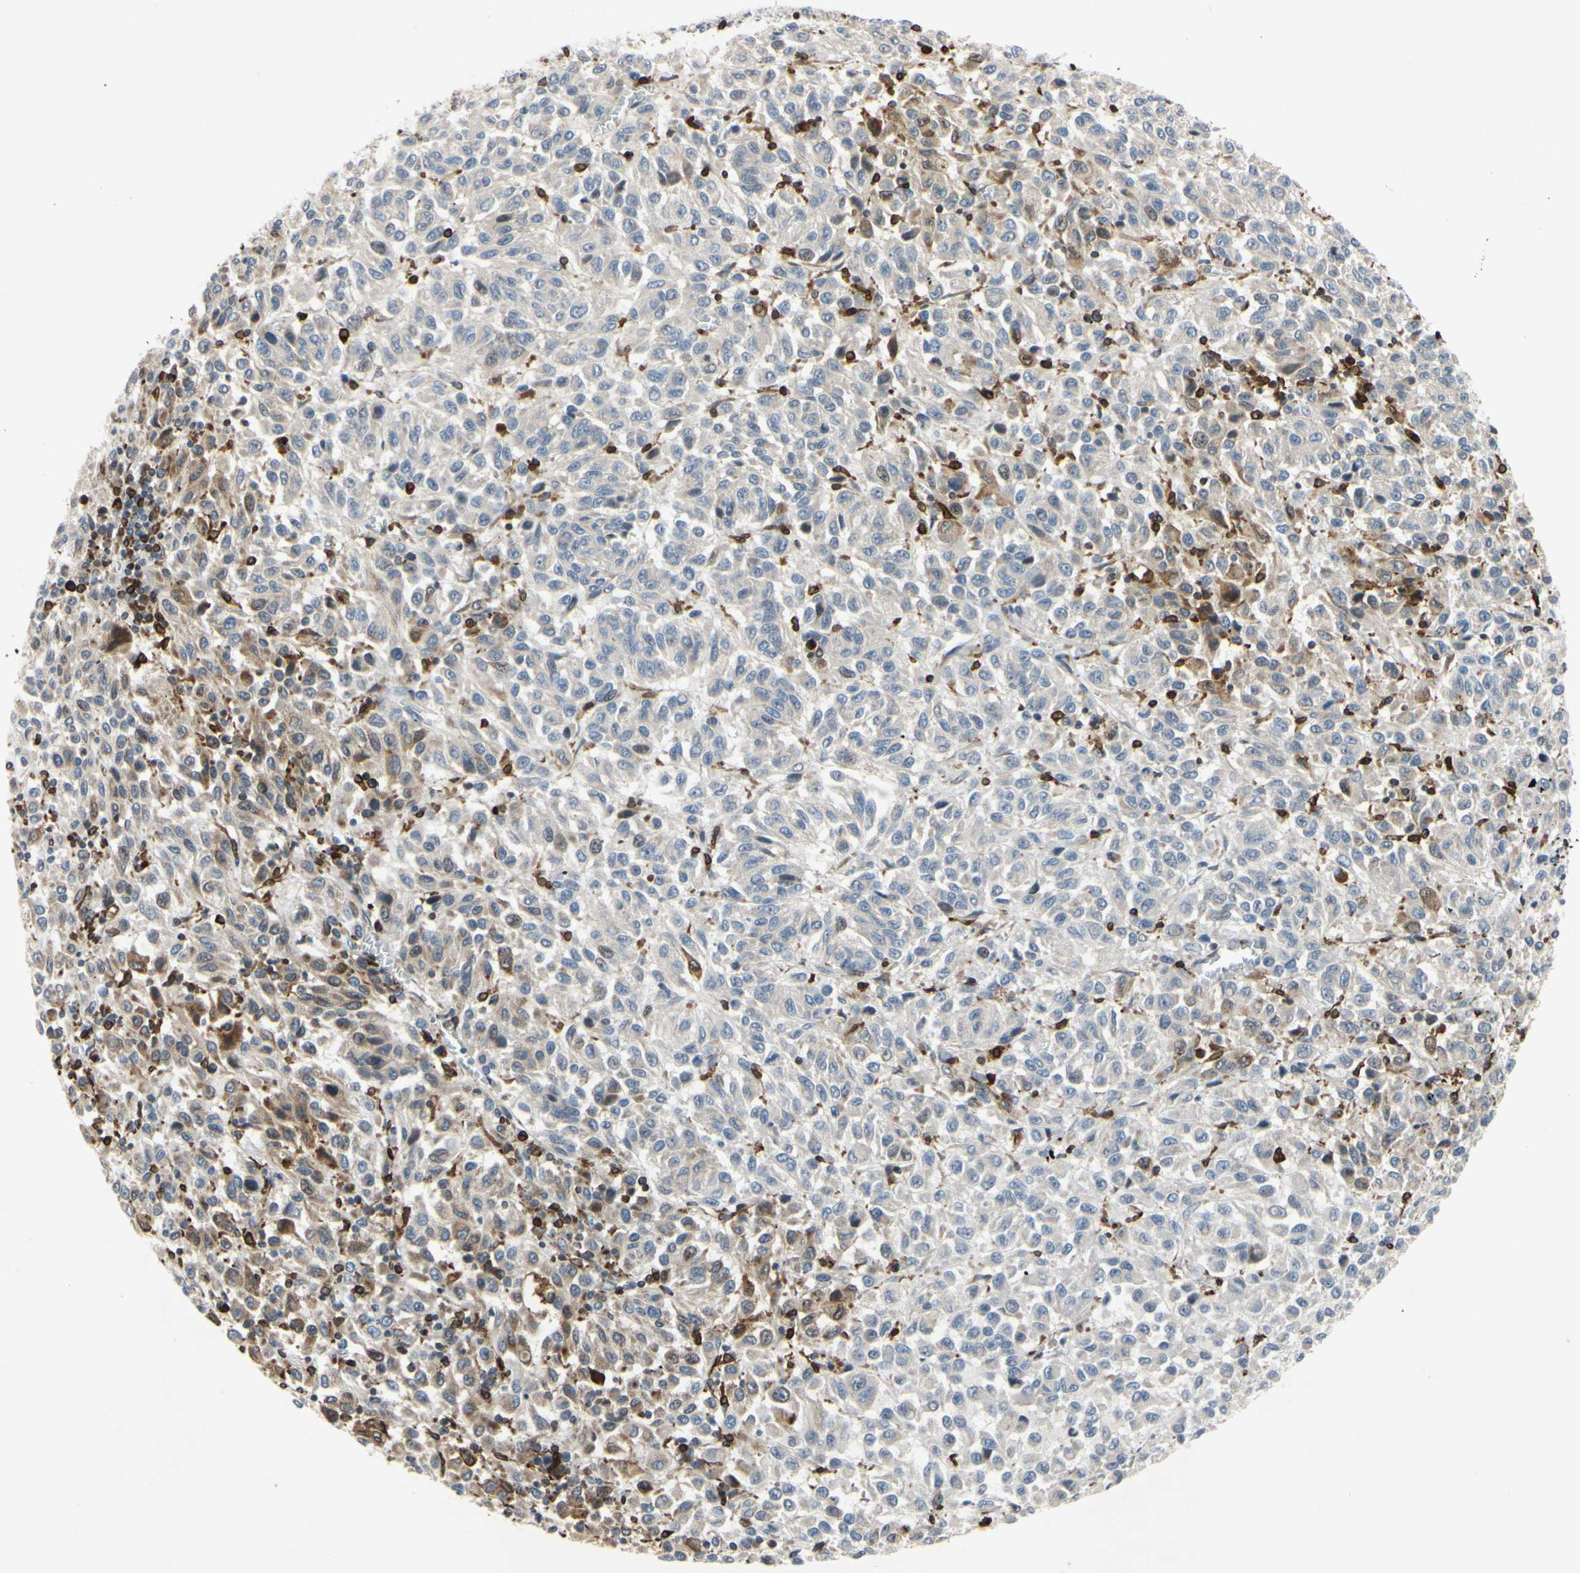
{"staining": {"intensity": "negative", "quantity": "none", "location": "none"}, "tissue": "melanoma", "cell_type": "Tumor cells", "image_type": "cancer", "snomed": [{"axis": "morphology", "description": "Malignant melanoma, Metastatic site"}, {"axis": "topography", "description": "Lung"}], "caption": "A high-resolution image shows immunohistochemistry (IHC) staining of melanoma, which shows no significant positivity in tumor cells. (DAB (3,3'-diaminobenzidine) immunohistochemistry (IHC), high magnification).", "gene": "PLXNA2", "patient": {"sex": "male", "age": 64}}